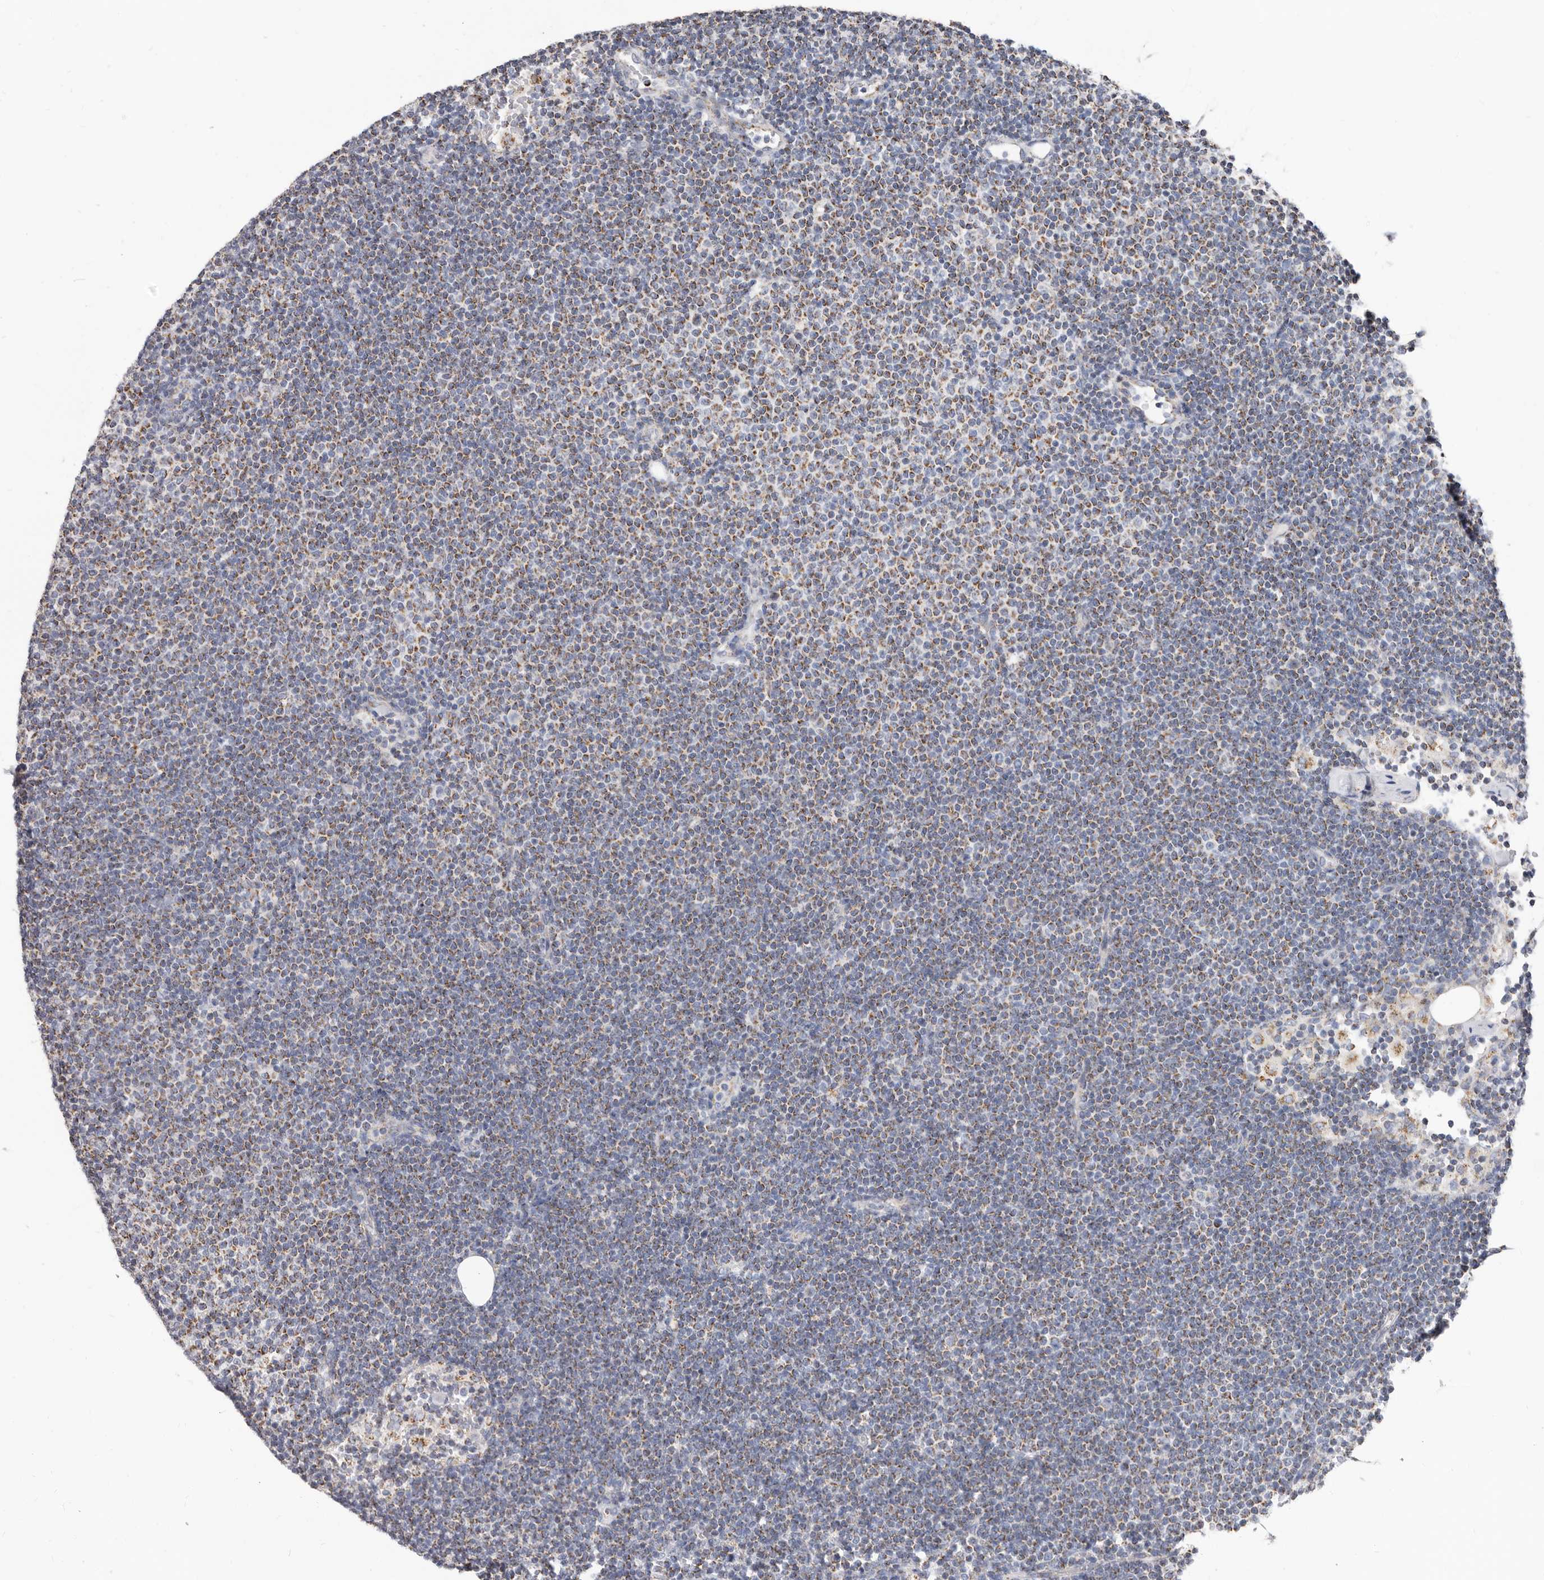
{"staining": {"intensity": "moderate", "quantity": "25%-75%", "location": "cytoplasmic/membranous"}, "tissue": "lymphoma", "cell_type": "Tumor cells", "image_type": "cancer", "snomed": [{"axis": "morphology", "description": "Malignant lymphoma, non-Hodgkin's type, Low grade"}, {"axis": "topography", "description": "Lymph node"}], "caption": "High-power microscopy captured an IHC photomicrograph of lymphoma, revealing moderate cytoplasmic/membranous staining in about 25%-75% of tumor cells. The protein is shown in brown color, while the nuclei are stained blue.", "gene": "RSPO2", "patient": {"sex": "female", "age": 53}}